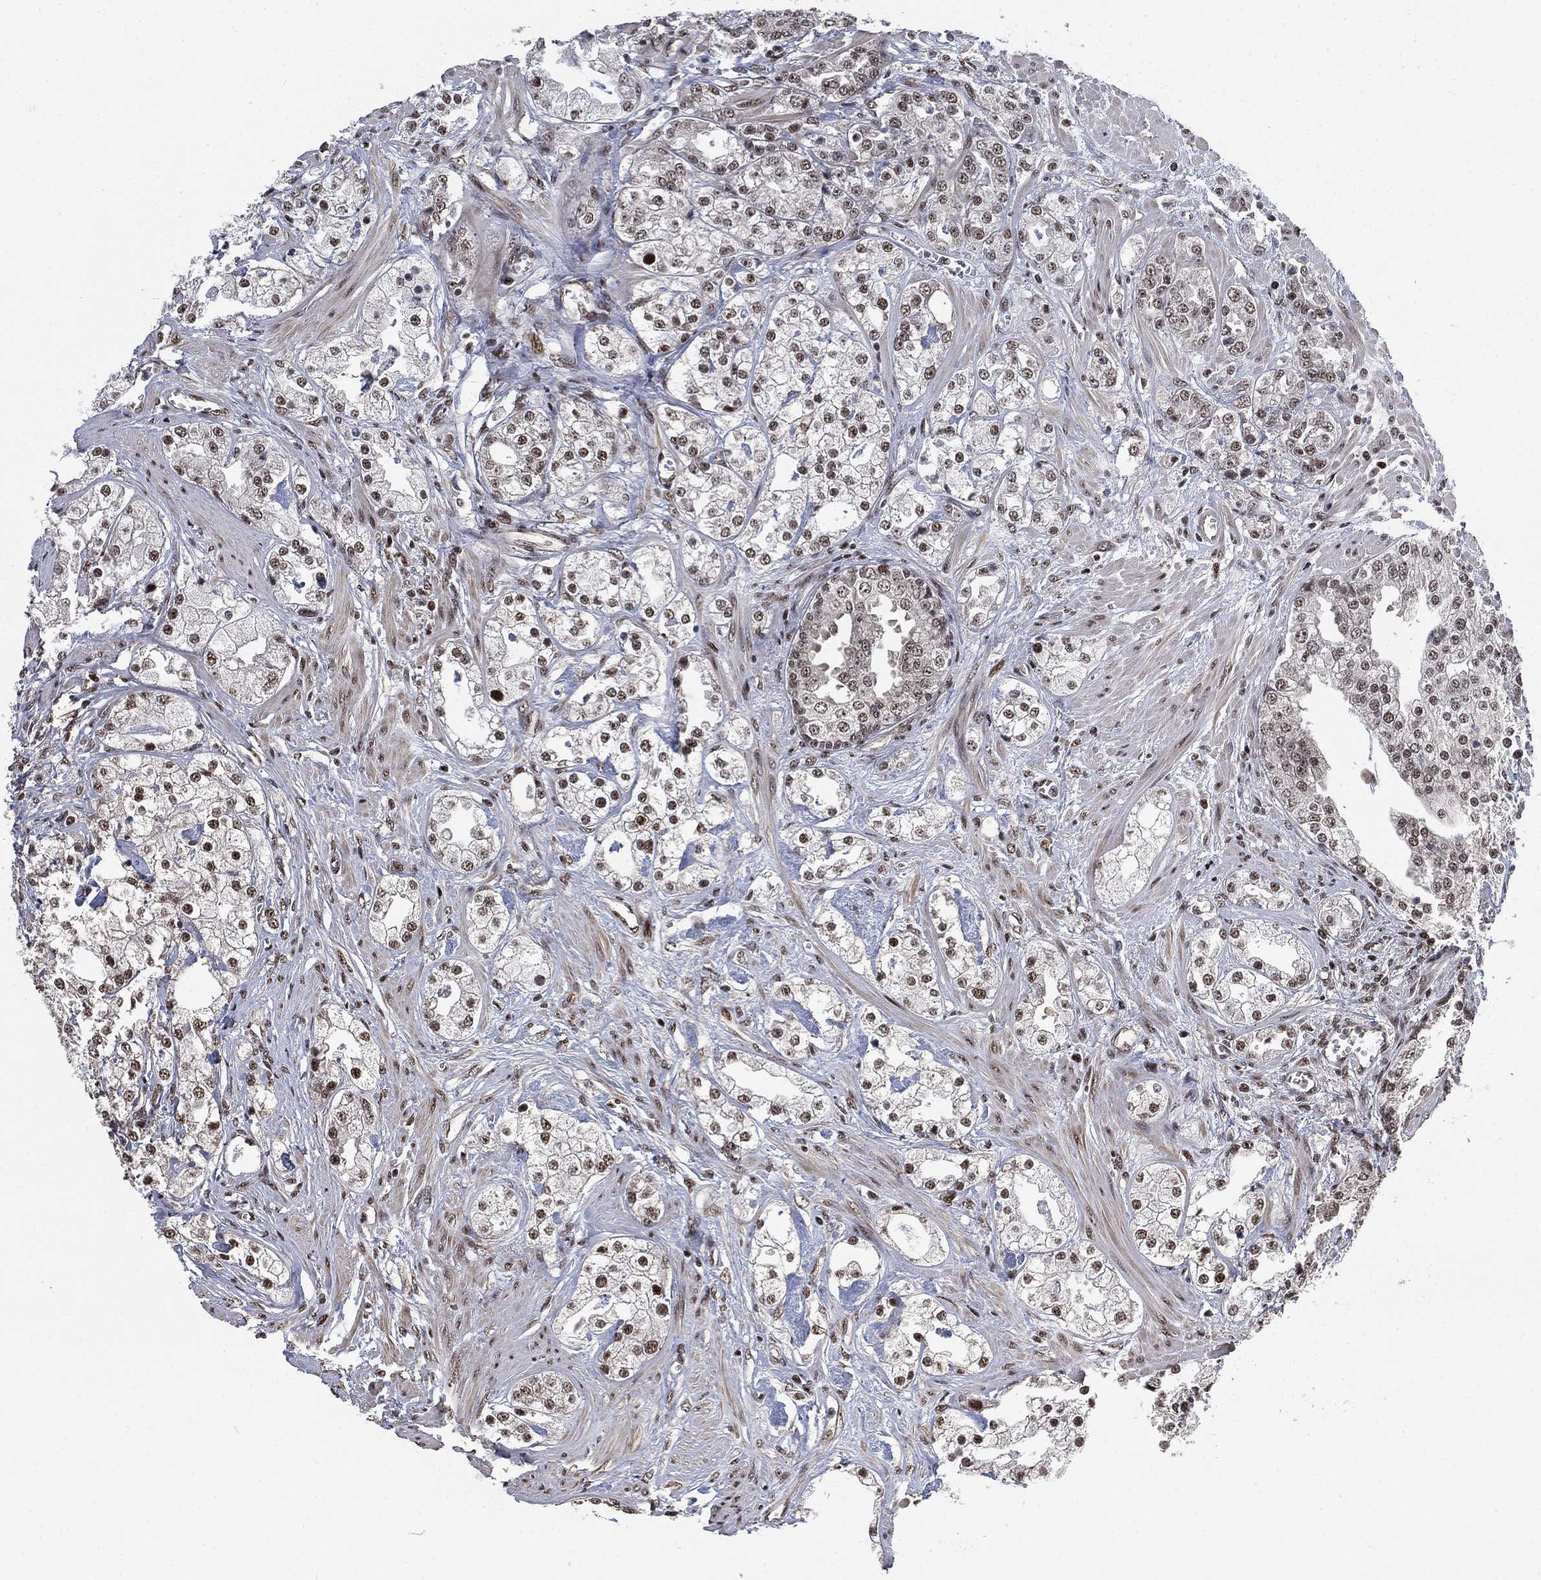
{"staining": {"intensity": "moderate", "quantity": "<25%", "location": "nuclear"}, "tissue": "prostate cancer", "cell_type": "Tumor cells", "image_type": "cancer", "snomed": [{"axis": "morphology", "description": "Adenocarcinoma, NOS"}, {"axis": "topography", "description": "Prostate and seminal vesicle, NOS"}, {"axis": "topography", "description": "Prostate"}], "caption": "Tumor cells exhibit low levels of moderate nuclear staining in about <25% of cells in prostate adenocarcinoma. The protein of interest is shown in brown color, while the nuclei are stained blue.", "gene": "ZSCAN30", "patient": {"sex": "male", "age": 62}}